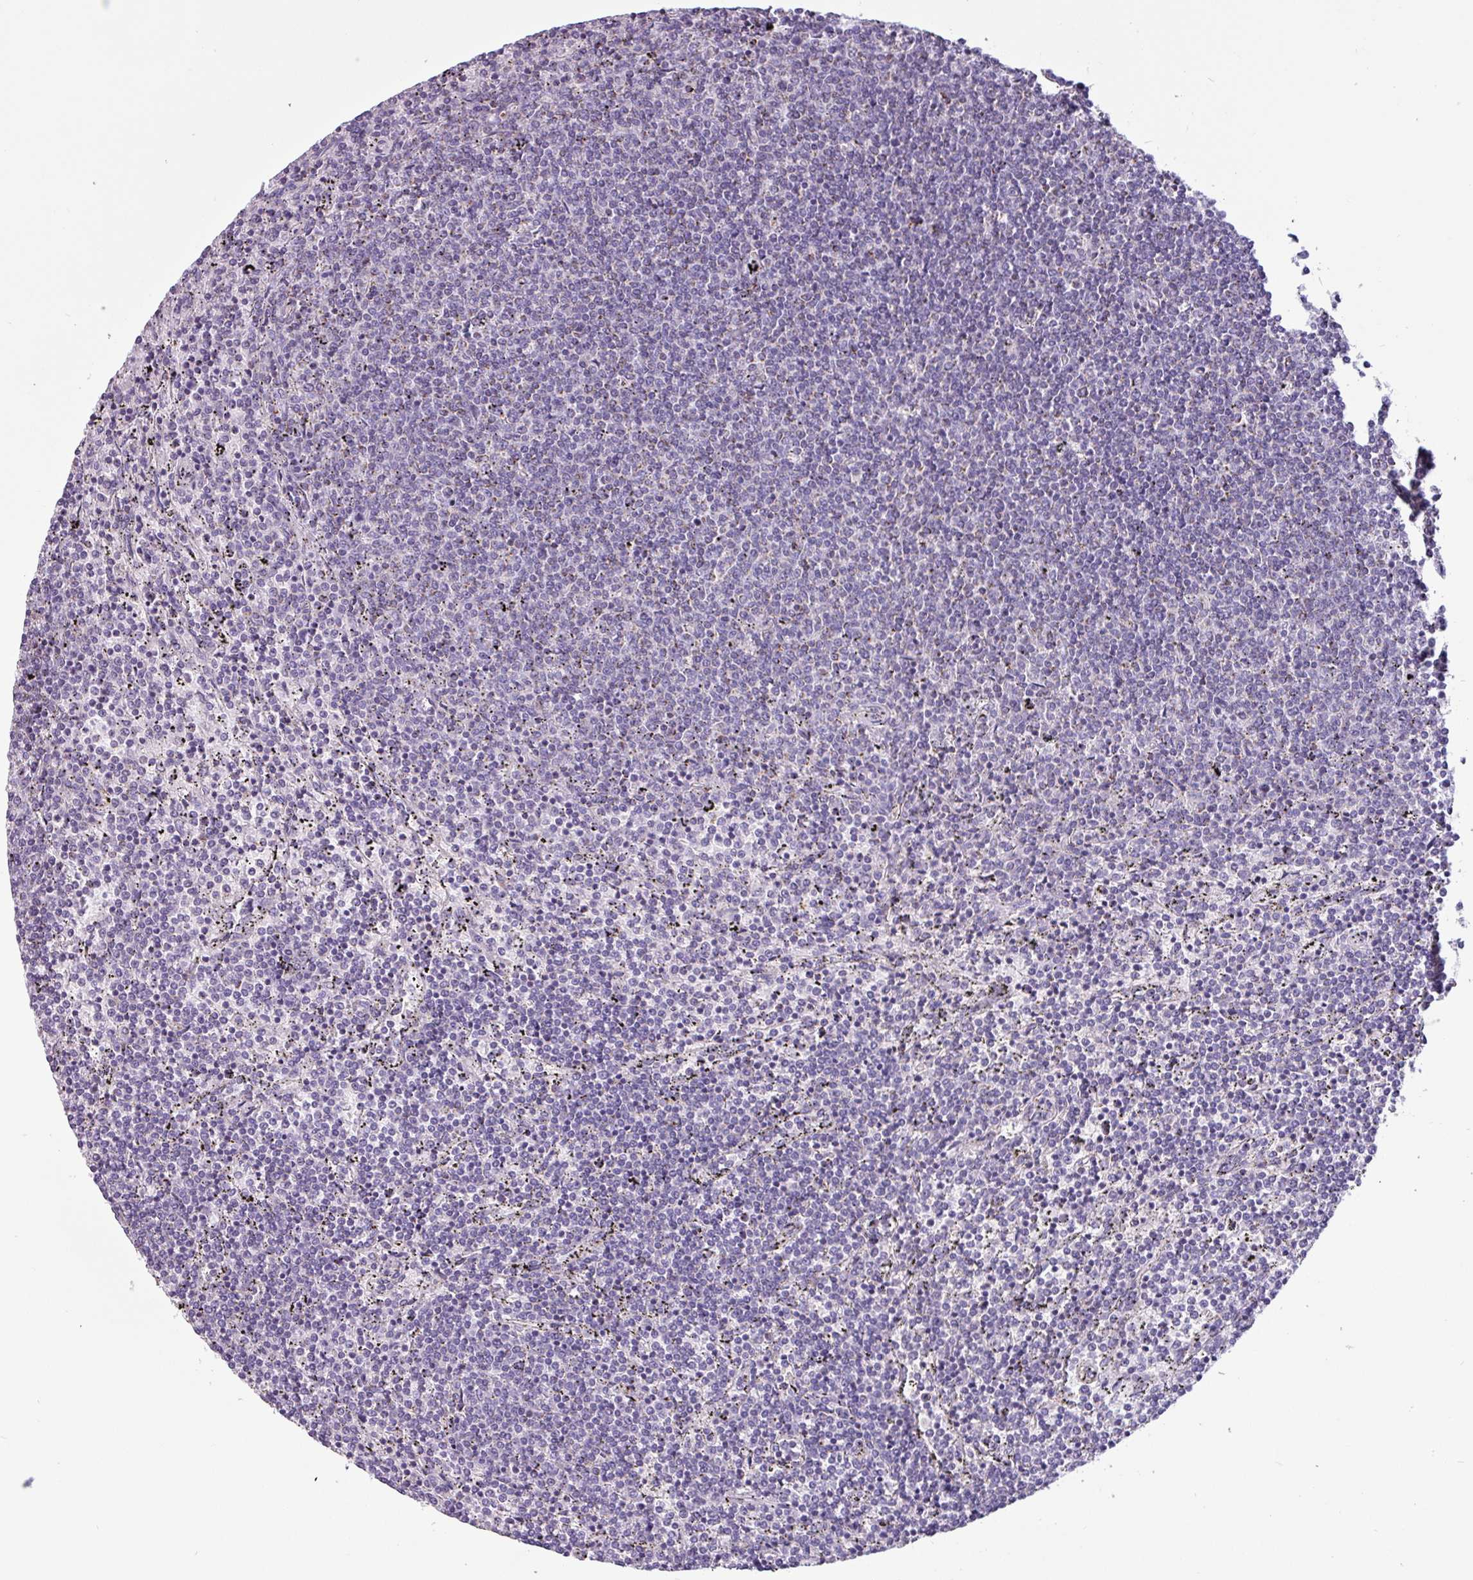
{"staining": {"intensity": "negative", "quantity": "none", "location": "none"}, "tissue": "lymphoma", "cell_type": "Tumor cells", "image_type": "cancer", "snomed": [{"axis": "morphology", "description": "Malignant lymphoma, non-Hodgkin's type, Low grade"}, {"axis": "topography", "description": "Spleen"}], "caption": "This is an immunohistochemistry (IHC) histopathology image of human lymphoma. There is no staining in tumor cells.", "gene": "CAMK1", "patient": {"sex": "female", "age": 50}}